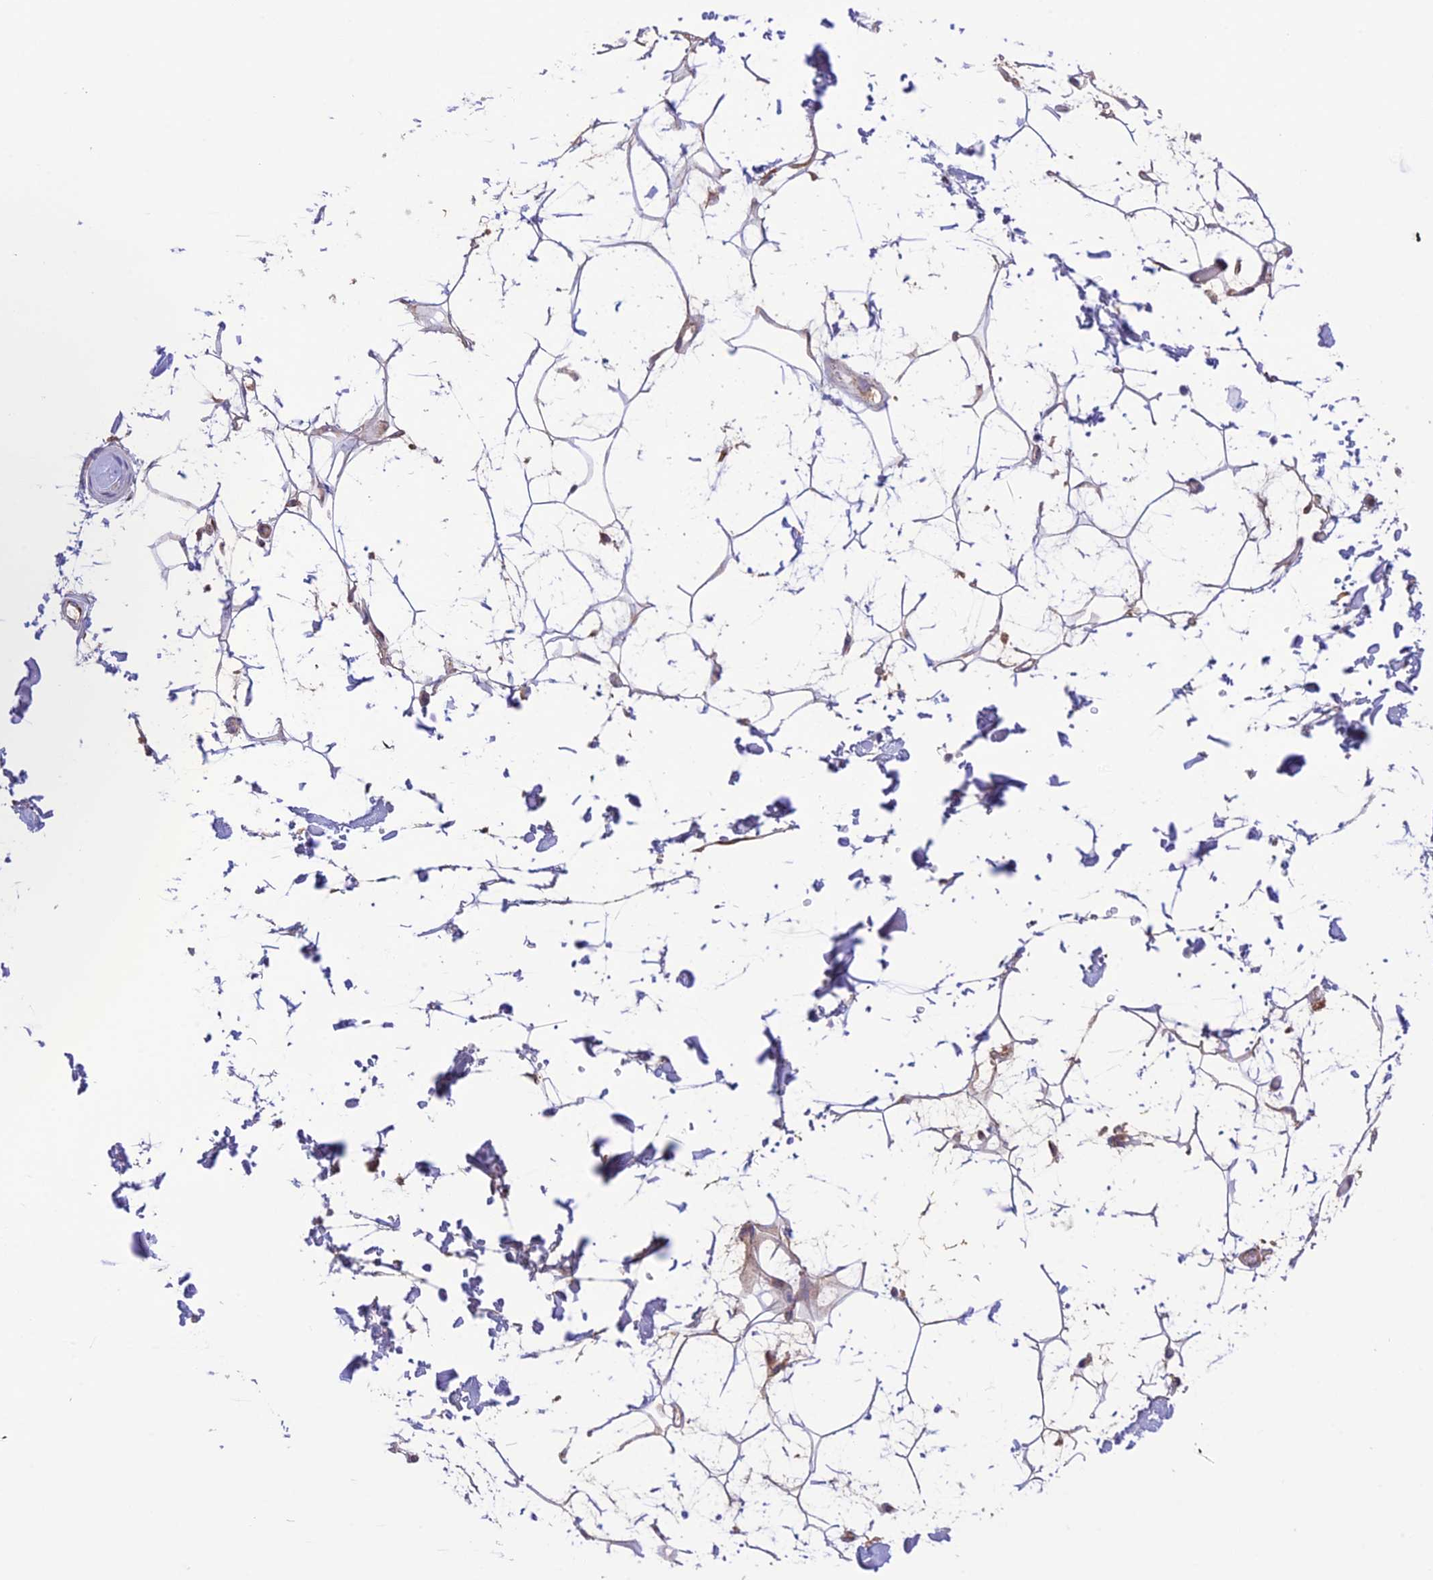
{"staining": {"intensity": "weak", "quantity": ">75%", "location": "cytoplasmic/membranous"}, "tissue": "adipose tissue", "cell_type": "Adipocytes", "image_type": "normal", "snomed": [{"axis": "morphology", "description": "Normal tissue, NOS"}, {"axis": "topography", "description": "Soft tissue"}], "caption": "DAB (3,3'-diaminobenzidine) immunohistochemical staining of unremarkable adipose tissue reveals weak cytoplasmic/membranous protein expression in about >75% of adipocytes.", "gene": "UAP1L1", "patient": {"sex": "male", "age": 72}}